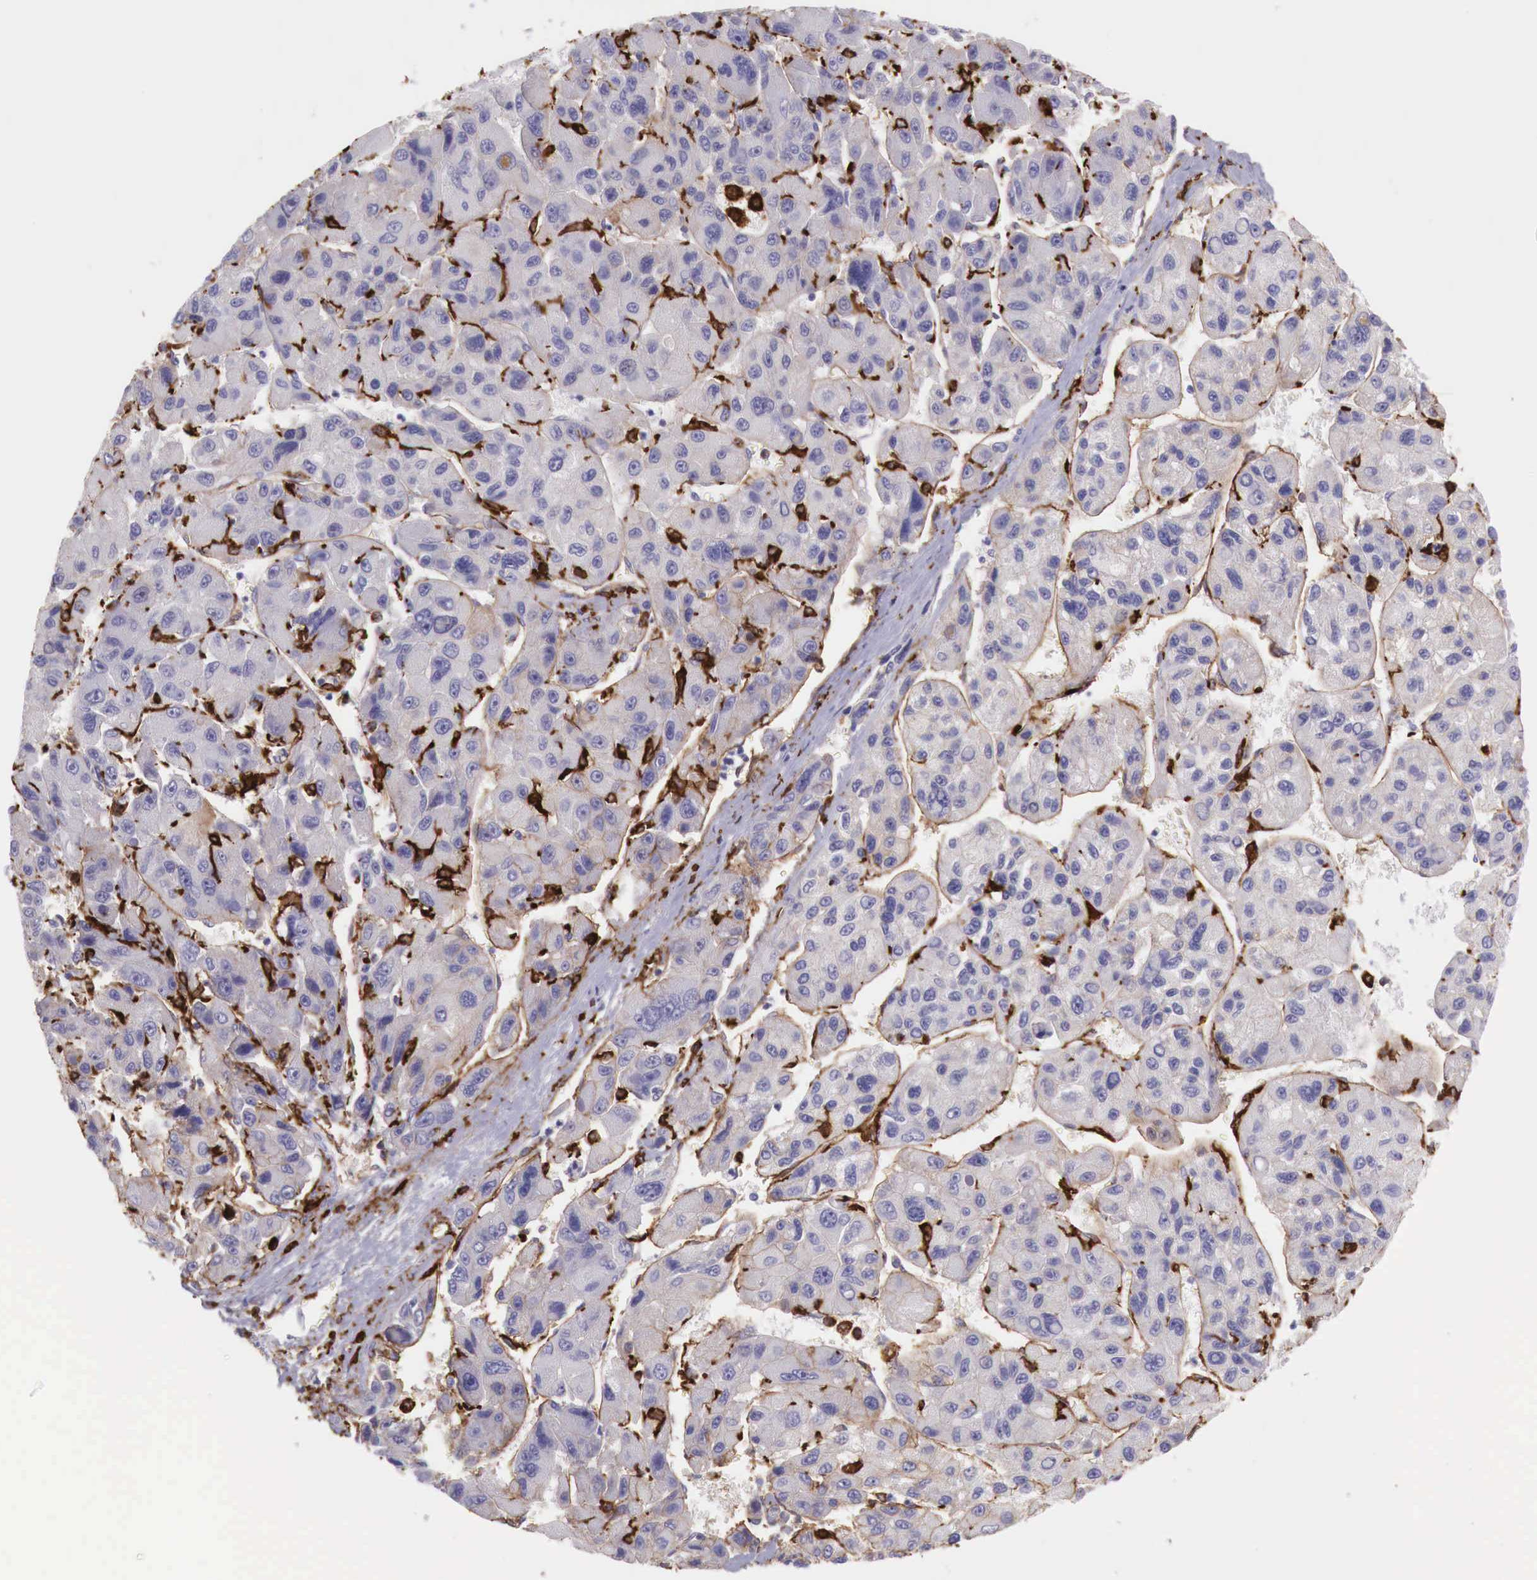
{"staining": {"intensity": "weak", "quantity": "<25%", "location": "cytoplasmic/membranous"}, "tissue": "liver cancer", "cell_type": "Tumor cells", "image_type": "cancer", "snomed": [{"axis": "morphology", "description": "Carcinoma, Hepatocellular, NOS"}, {"axis": "topography", "description": "Liver"}], "caption": "High magnification brightfield microscopy of liver cancer (hepatocellular carcinoma) stained with DAB (brown) and counterstained with hematoxylin (blue): tumor cells show no significant staining. The staining is performed using DAB (3,3'-diaminobenzidine) brown chromogen with nuclei counter-stained in using hematoxylin.", "gene": "MSR1", "patient": {"sex": "male", "age": 64}}